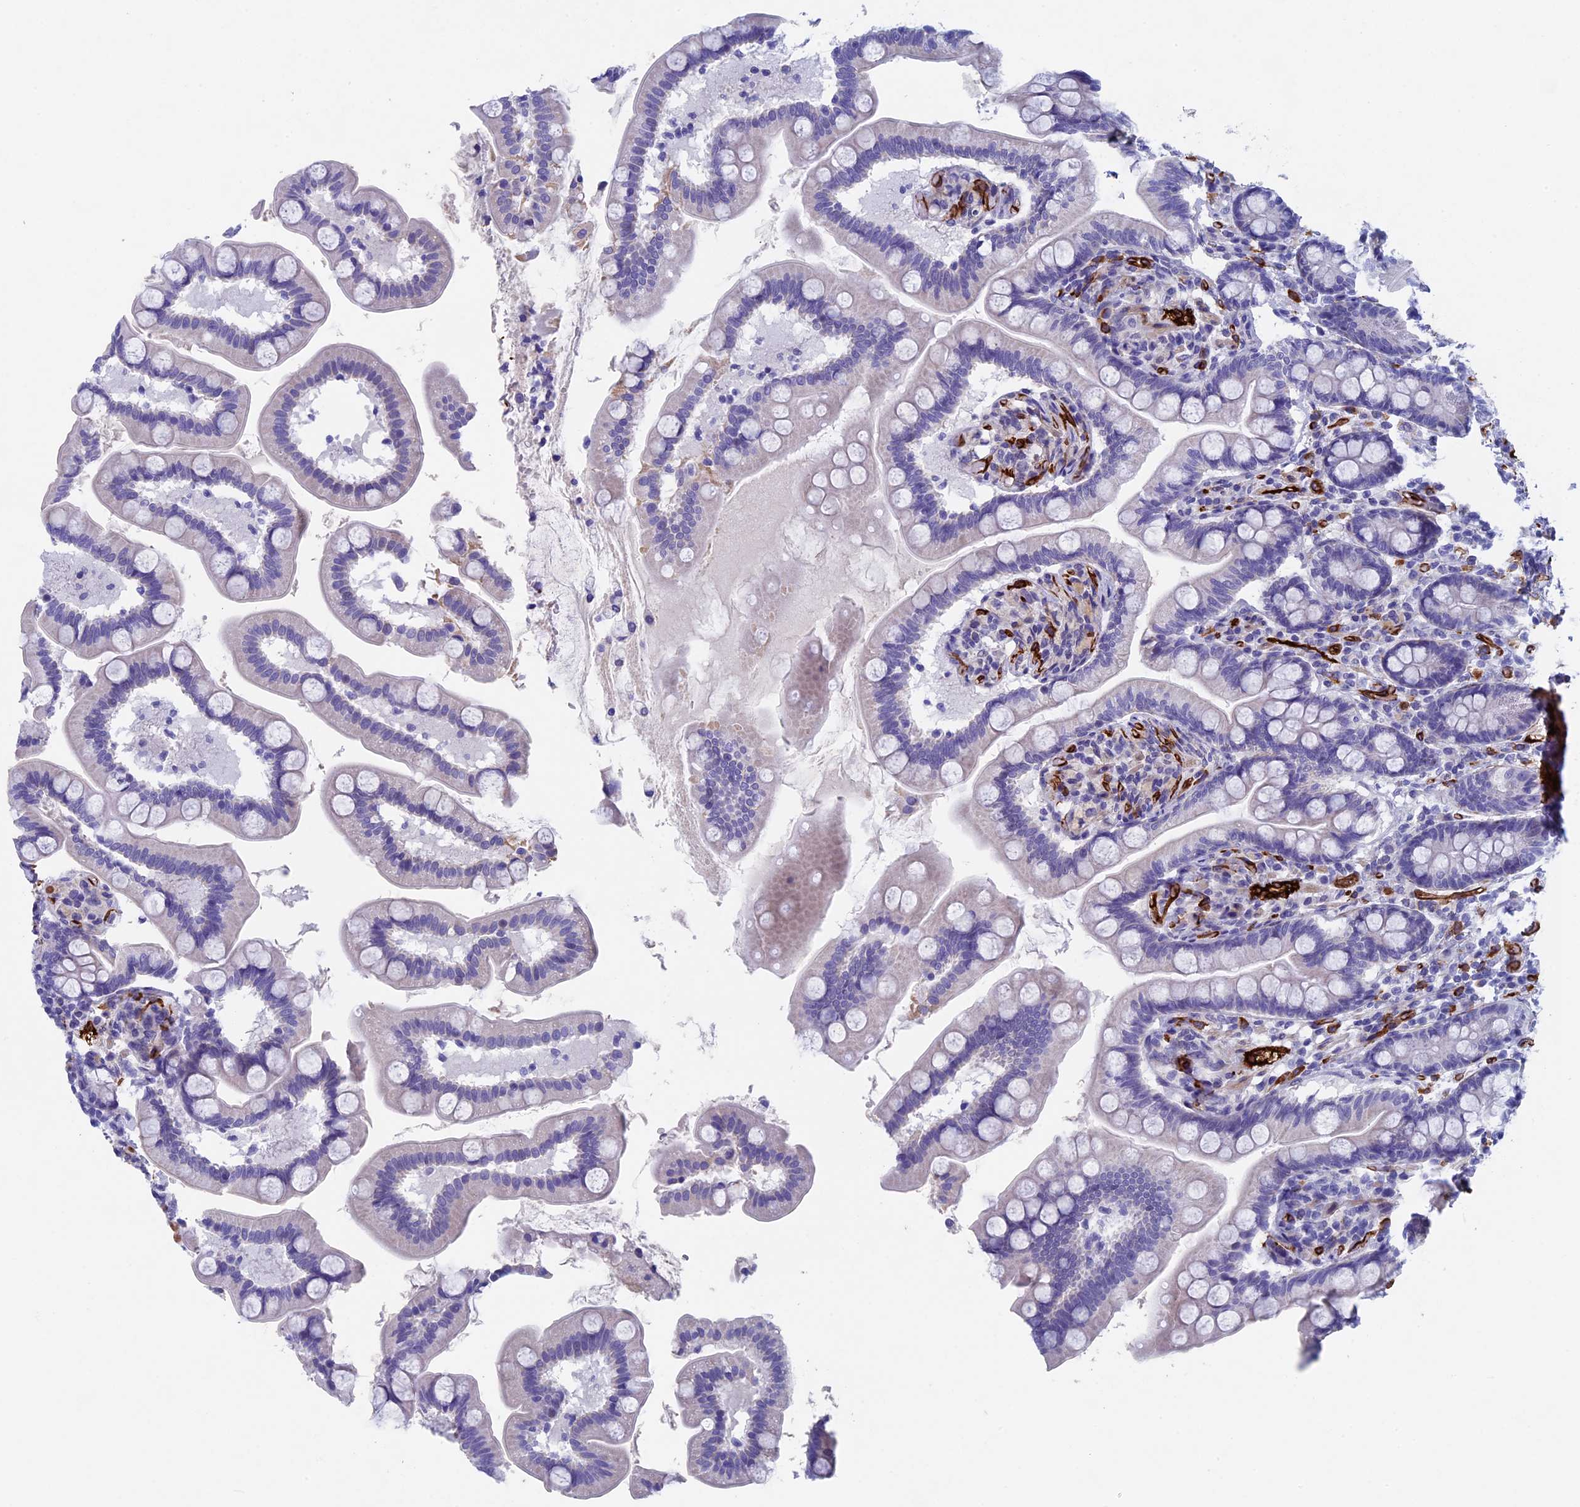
{"staining": {"intensity": "negative", "quantity": "none", "location": "none"}, "tissue": "small intestine", "cell_type": "Glandular cells", "image_type": "normal", "snomed": [{"axis": "morphology", "description": "Normal tissue, NOS"}, {"axis": "topography", "description": "Small intestine"}], "caption": "Immunohistochemistry (IHC) of normal human small intestine shows no expression in glandular cells.", "gene": "INSYN1", "patient": {"sex": "female", "age": 64}}